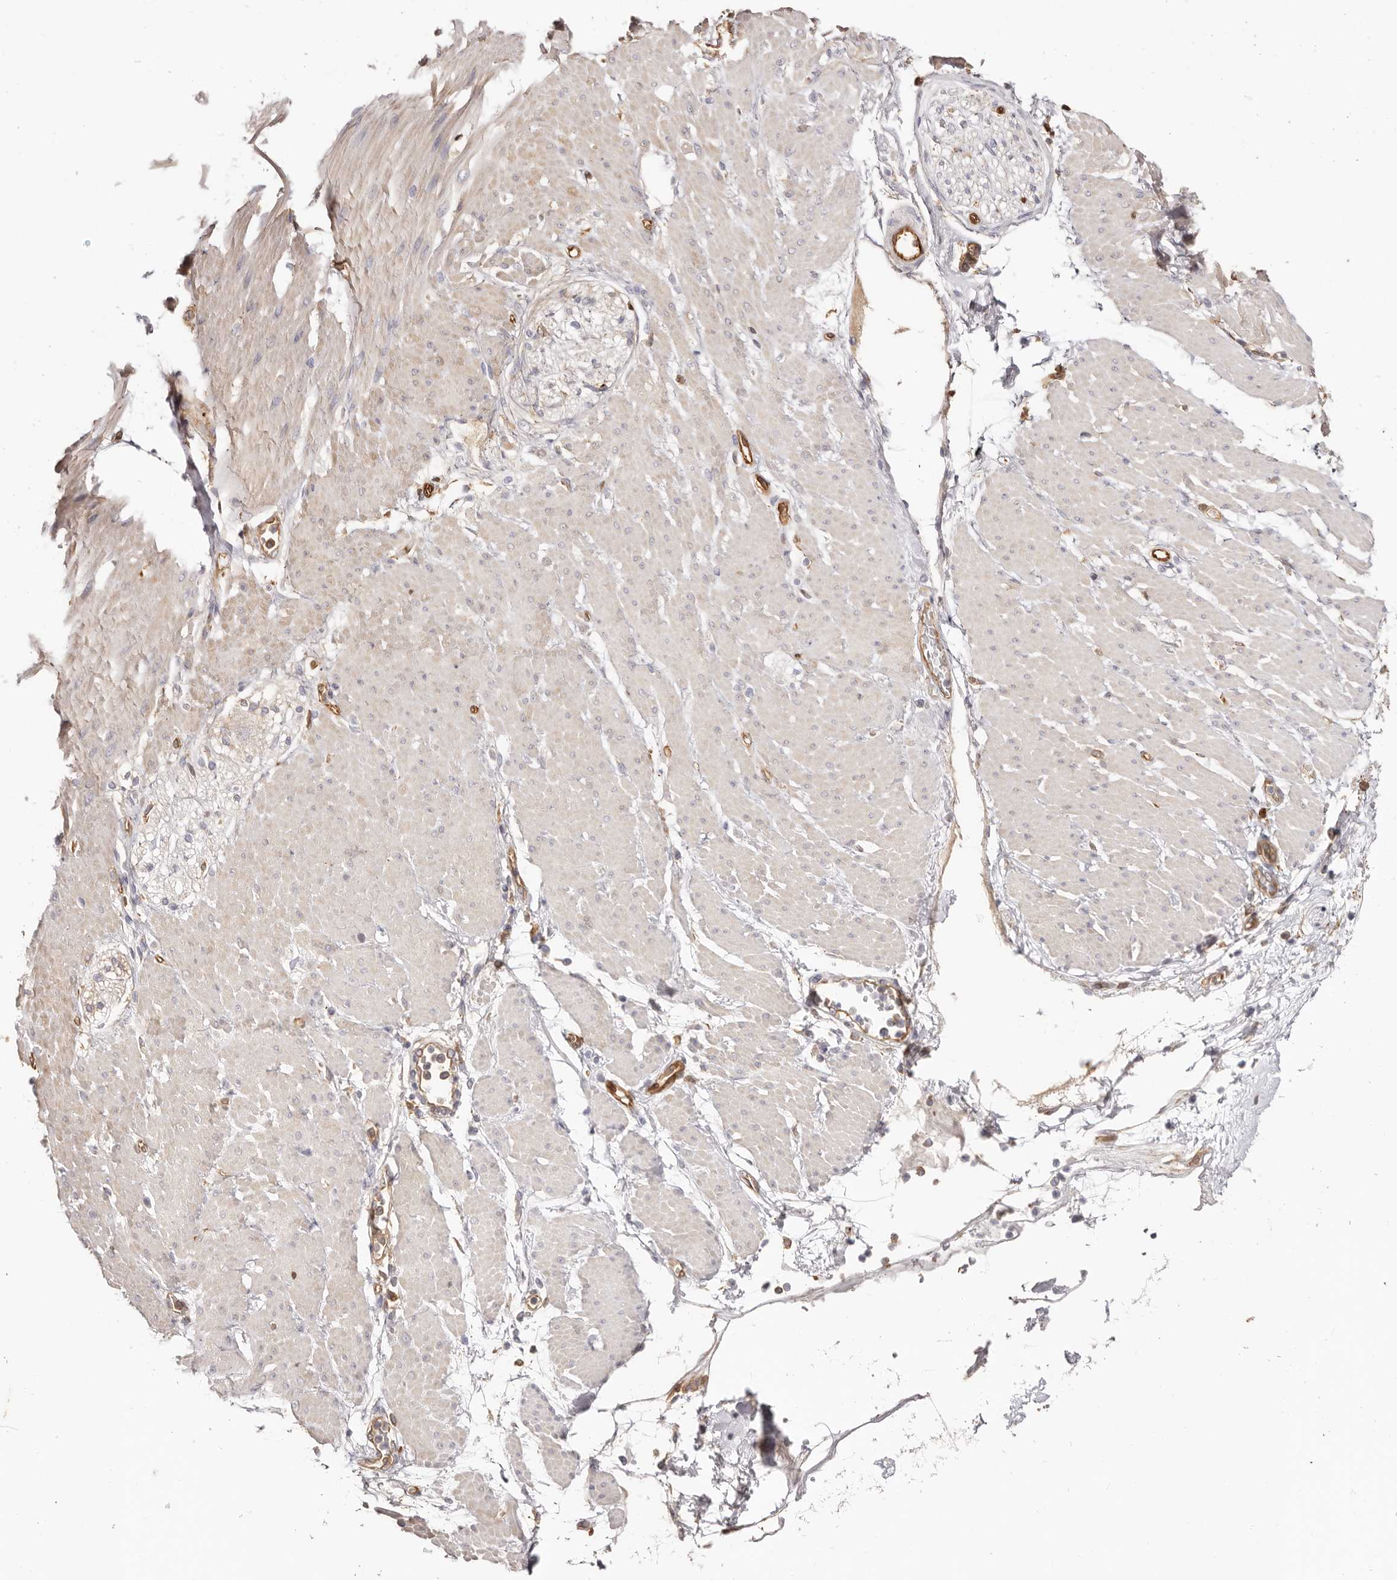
{"staining": {"intensity": "weak", "quantity": ">75%", "location": "cytoplasmic/membranous"}, "tissue": "adipose tissue", "cell_type": "Adipocytes", "image_type": "normal", "snomed": [{"axis": "morphology", "description": "Normal tissue, NOS"}, {"axis": "morphology", "description": "Adenocarcinoma, NOS"}, {"axis": "topography", "description": "Duodenum"}, {"axis": "topography", "description": "Peripheral nerve tissue"}], "caption": "Adipose tissue stained with IHC demonstrates weak cytoplasmic/membranous expression in about >75% of adipocytes. Nuclei are stained in blue.", "gene": "LAP3", "patient": {"sex": "female", "age": 60}}